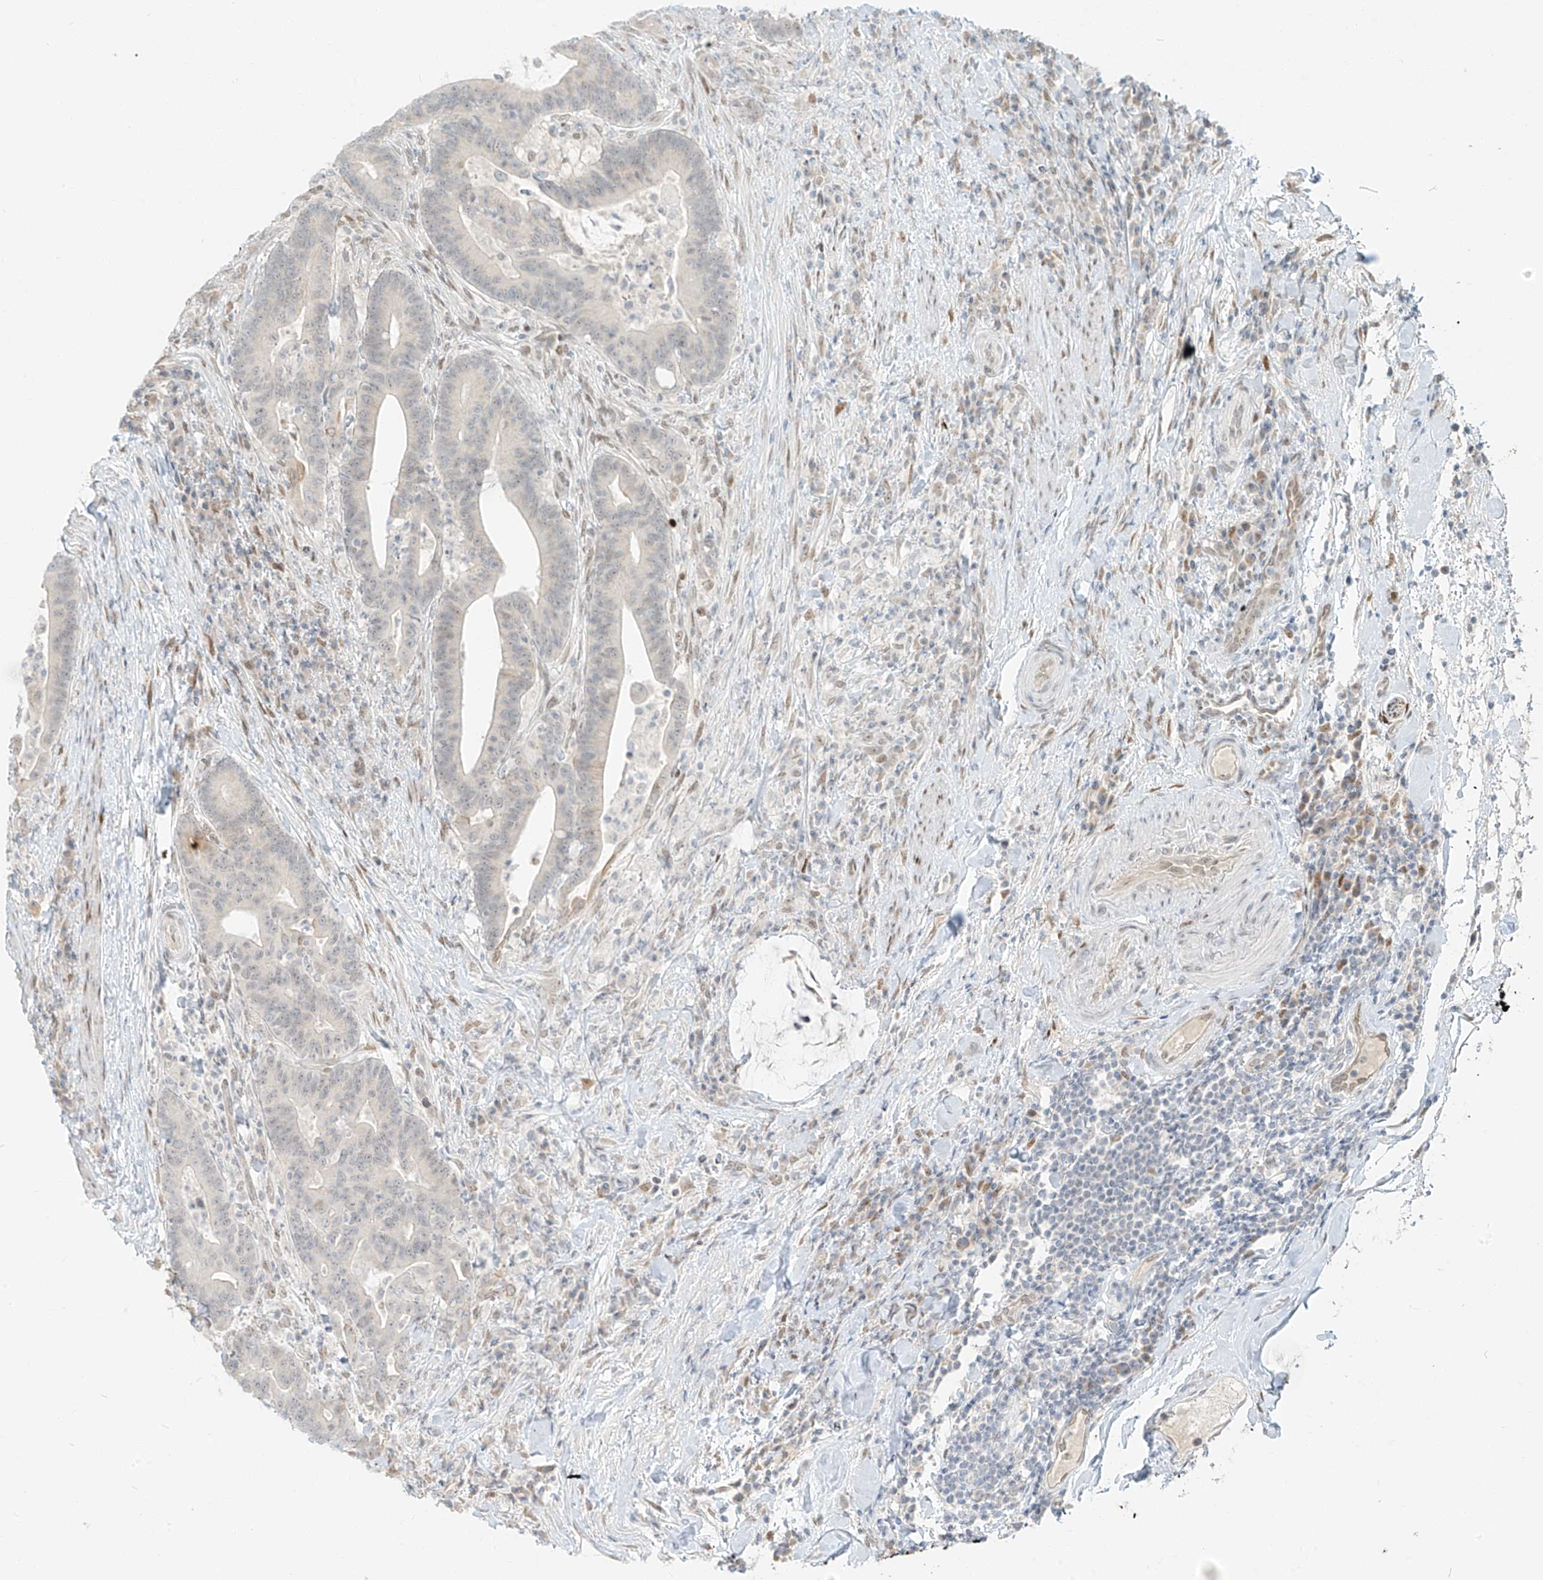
{"staining": {"intensity": "moderate", "quantity": "25%-75%", "location": "cytoplasmic/membranous"}, "tissue": "colorectal cancer", "cell_type": "Tumor cells", "image_type": "cancer", "snomed": [{"axis": "morphology", "description": "Adenocarcinoma, NOS"}, {"axis": "topography", "description": "Colon"}], "caption": "This histopathology image demonstrates colorectal cancer (adenocarcinoma) stained with immunohistochemistry (IHC) to label a protein in brown. The cytoplasmic/membranous of tumor cells show moderate positivity for the protein. Nuclei are counter-stained blue.", "gene": "ZNF774", "patient": {"sex": "female", "age": 66}}